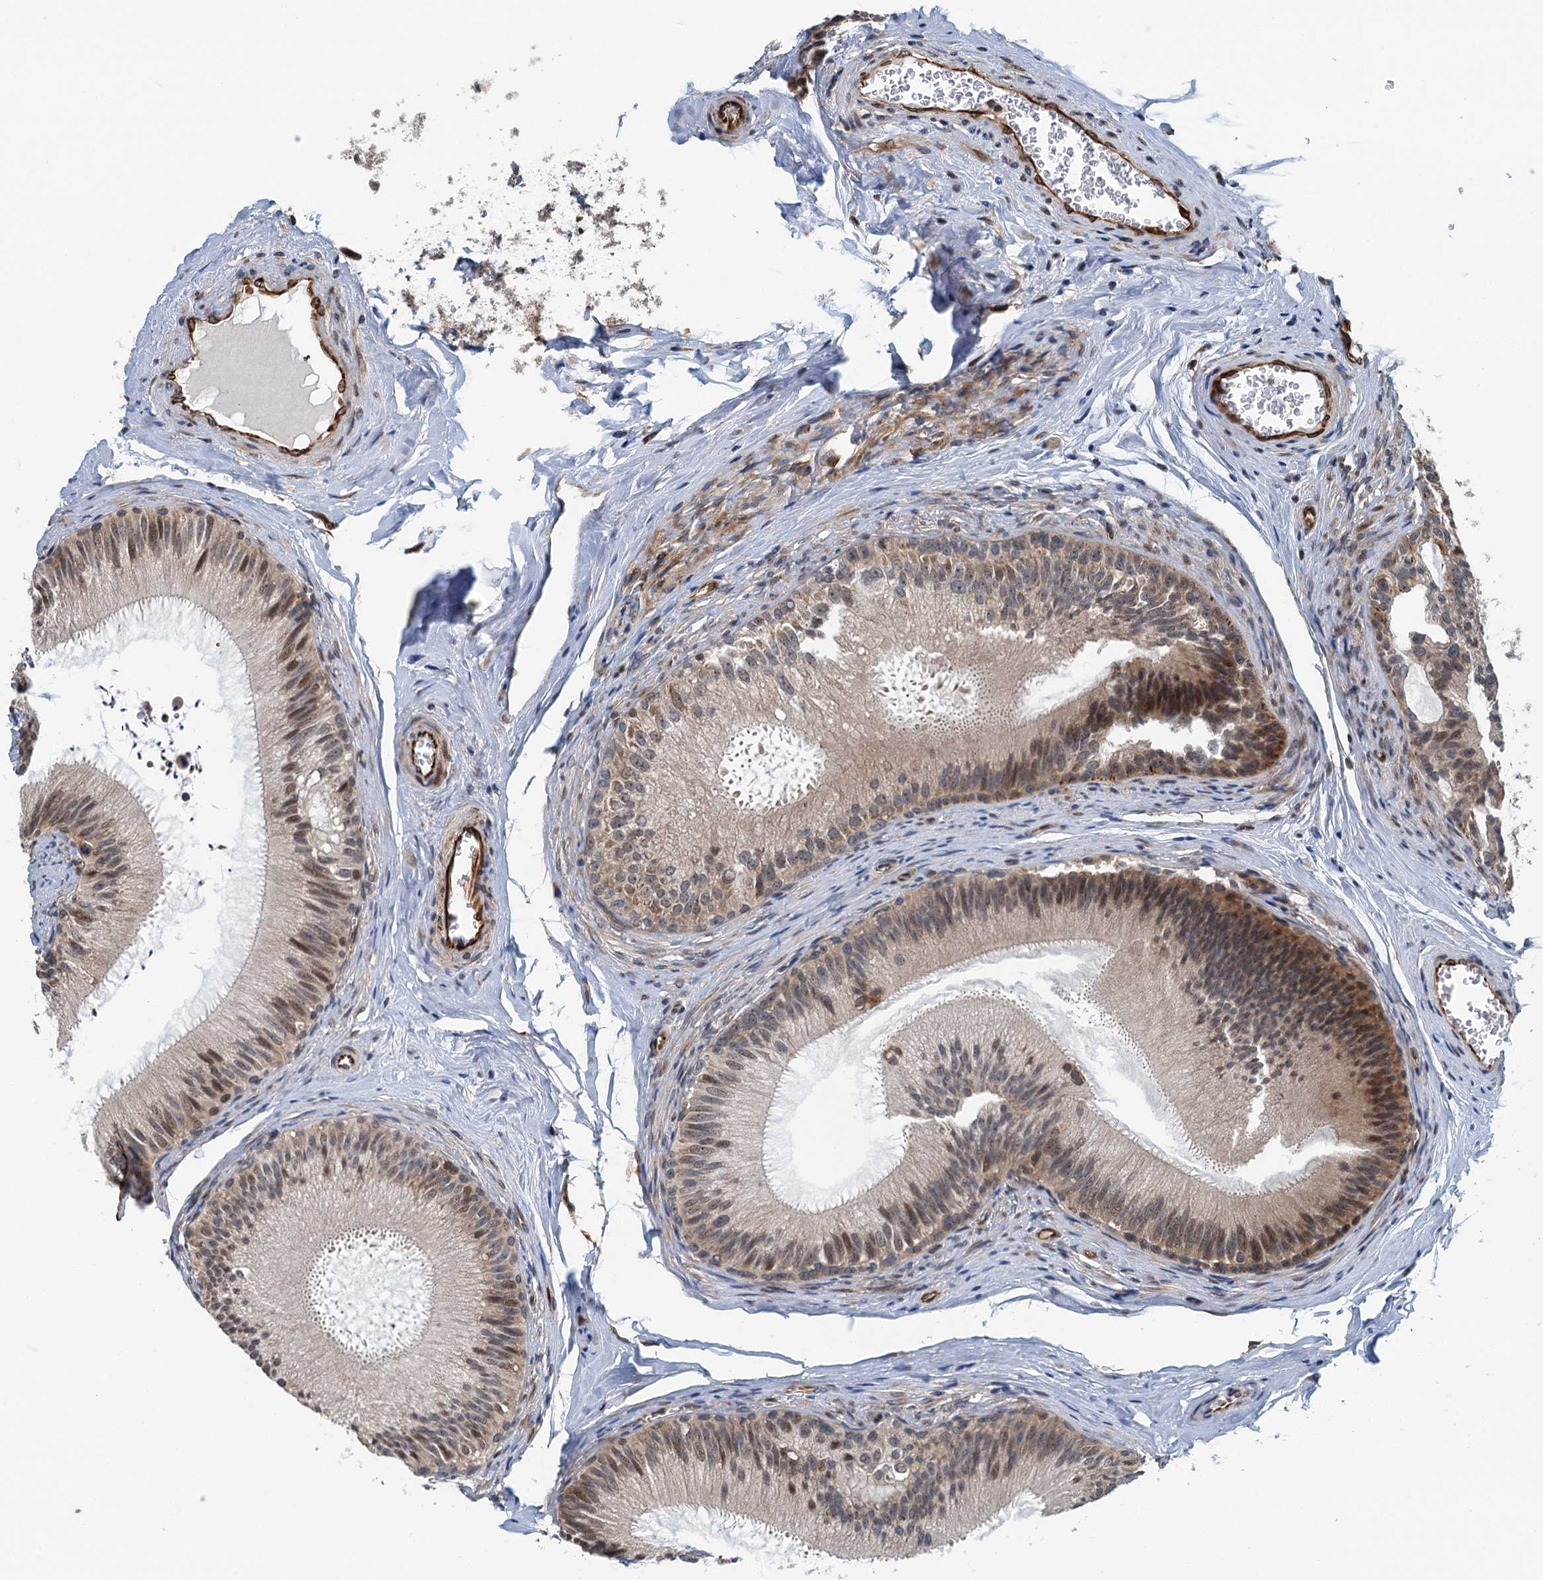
{"staining": {"intensity": "weak", "quantity": "25%-75%", "location": "cytoplasmic/membranous,nuclear"}, "tissue": "epididymis", "cell_type": "Glandular cells", "image_type": "normal", "snomed": [{"axis": "morphology", "description": "Normal tissue, NOS"}, {"axis": "topography", "description": "Epididymis"}], "caption": "This histopathology image displays normal epididymis stained with immunohistochemistry to label a protein in brown. The cytoplasmic/membranous,nuclear of glandular cells show weak positivity for the protein. Nuclei are counter-stained blue.", "gene": "WHAMM", "patient": {"sex": "male", "age": 46}}